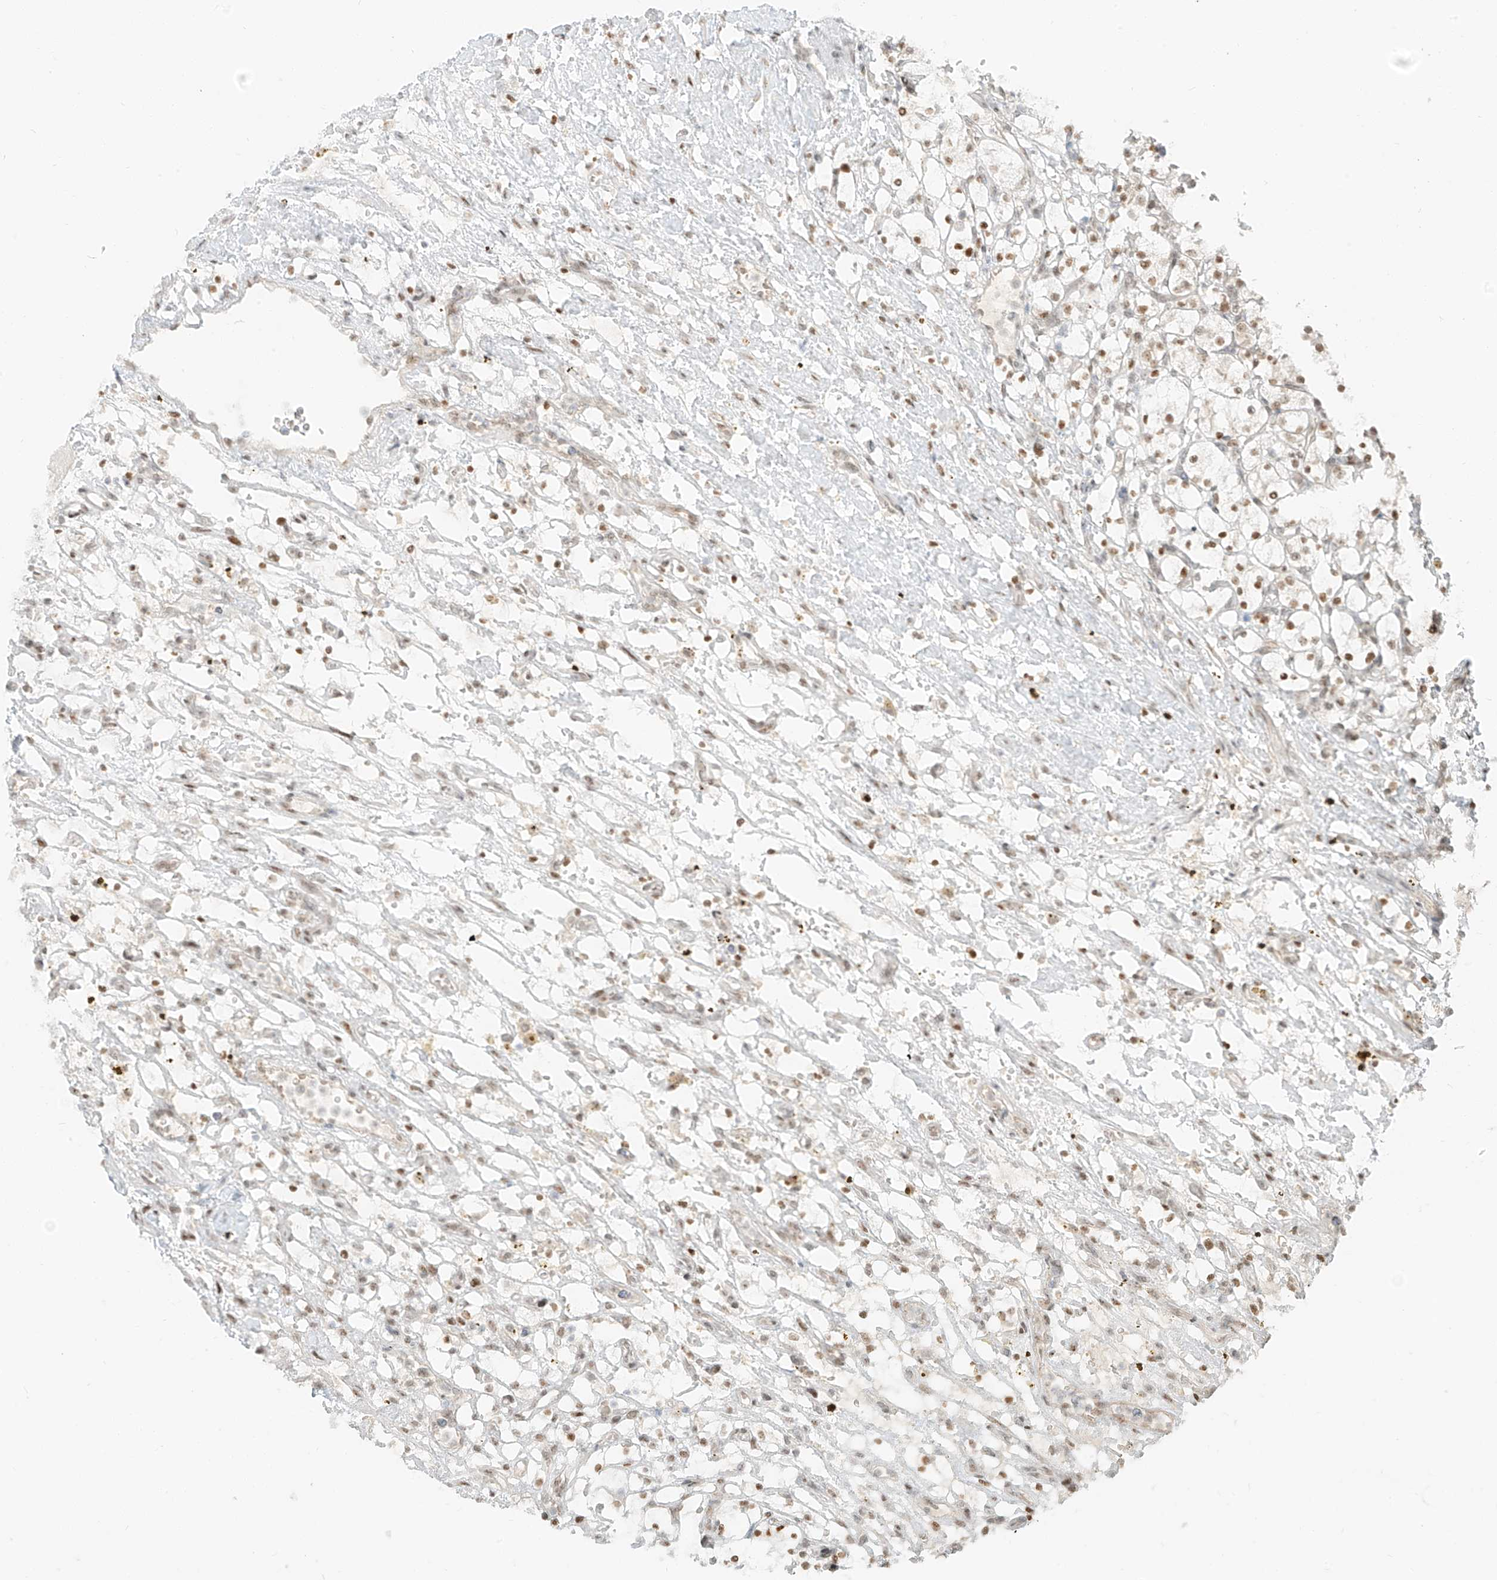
{"staining": {"intensity": "moderate", "quantity": ">75%", "location": "nuclear"}, "tissue": "renal cancer", "cell_type": "Tumor cells", "image_type": "cancer", "snomed": [{"axis": "morphology", "description": "Adenocarcinoma, NOS"}, {"axis": "topography", "description": "Kidney"}], "caption": "Tumor cells display medium levels of moderate nuclear positivity in about >75% of cells in human adenocarcinoma (renal). Using DAB (3,3'-diaminobenzidine) (brown) and hematoxylin (blue) stains, captured at high magnification using brightfield microscopy.", "gene": "ZNF774", "patient": {"sex": "female", "age": 69}}